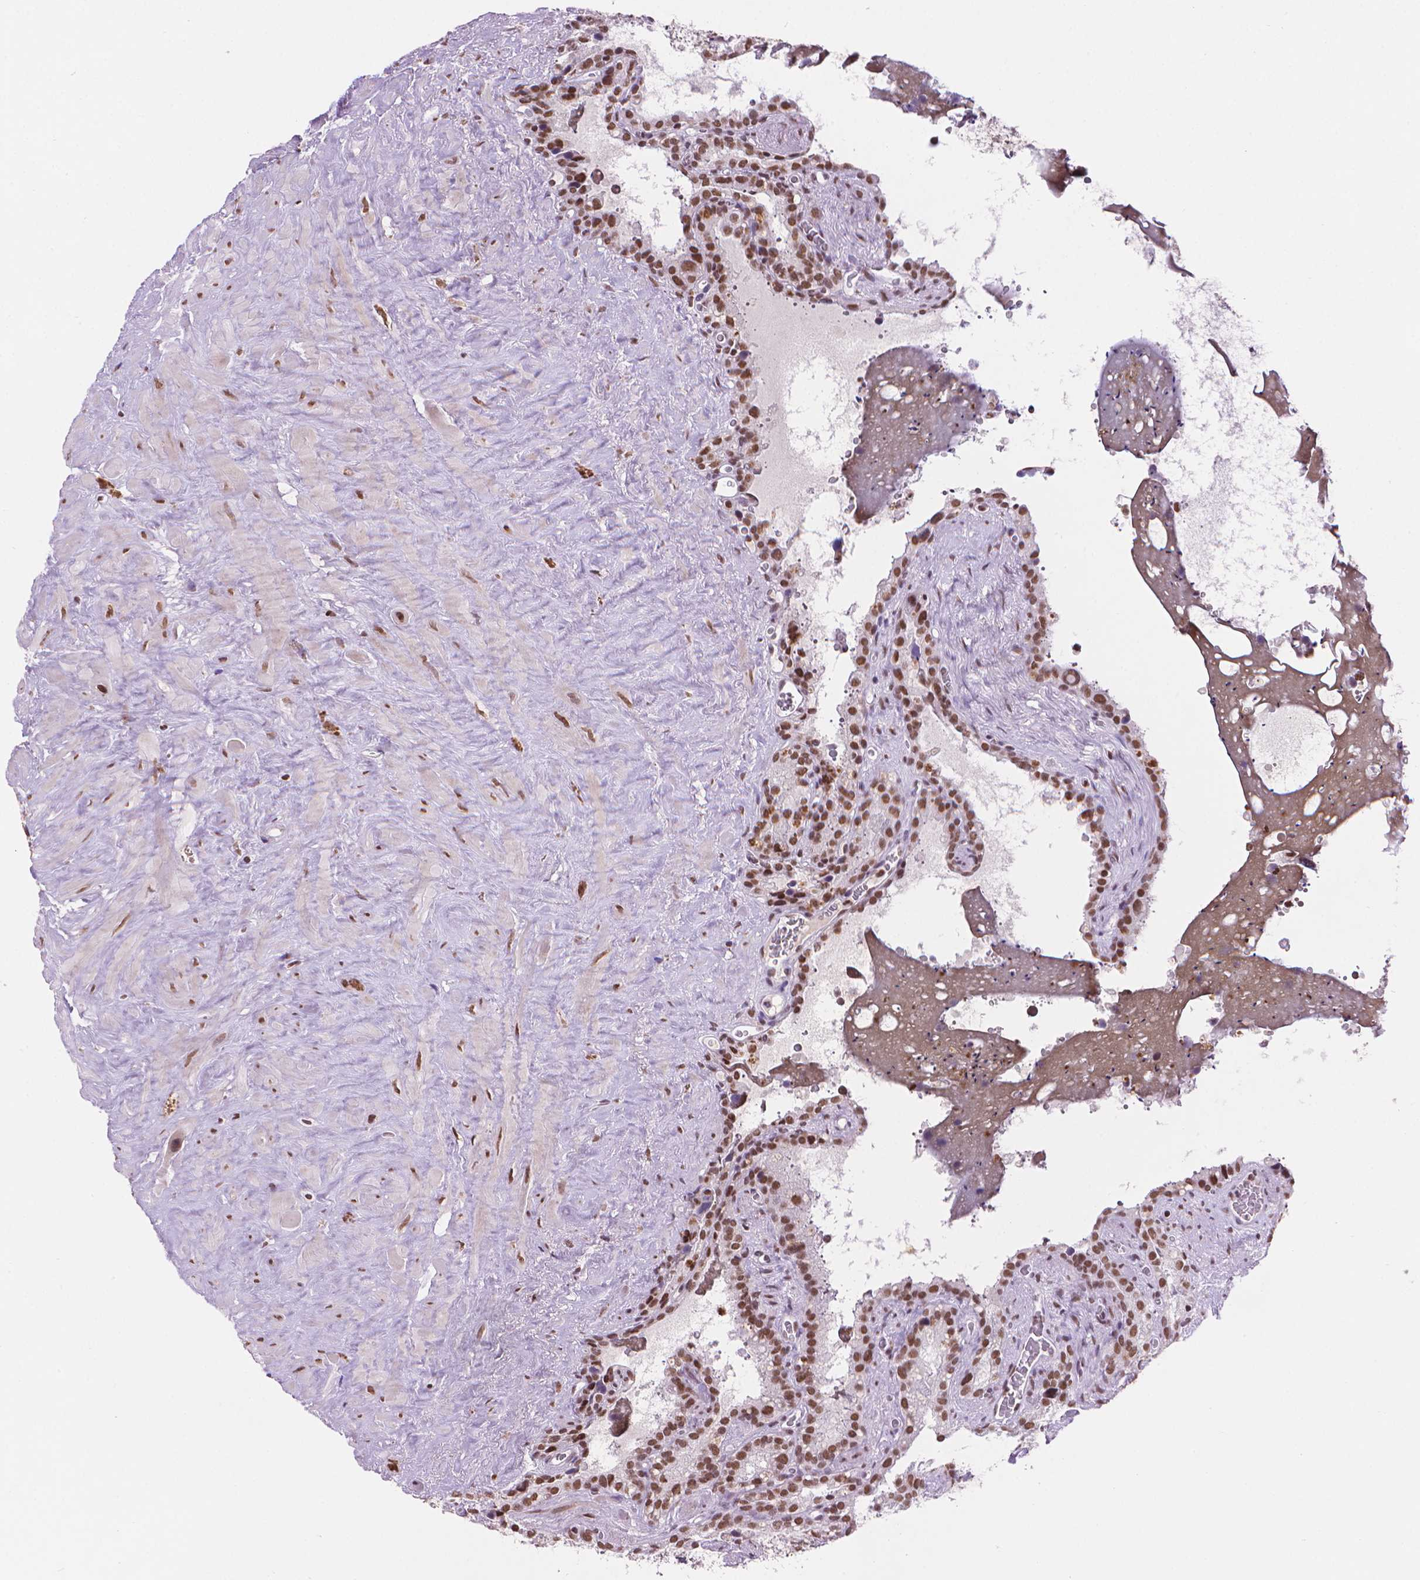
{"staining": {"intensity": "strong", "quantity": ">75%", "location": "nuclear"}, "tissue": "seminal vesicle", "cell_type": "Glandular cells", "image_type": "normal", "snomed": [{"axis": "morphology", "description": "Normal tissue, NOS"}, {"axis": "topography", "description": "Prostate"}, {"axis": "topography", "description": "Seminal veicle"}], "caption": "Protein analysis of benign seminal vesicle demonstrates strong nuclear expression in approximately >75% of glandular cells. Using DAB (3,3'-diaminobenzidine) (brown) and hematoxylin (blue) stains, captured at high magnification using brightfield microscopy.", "gene": "RPA4", "patient": {"sex": "male", "age": 71}}